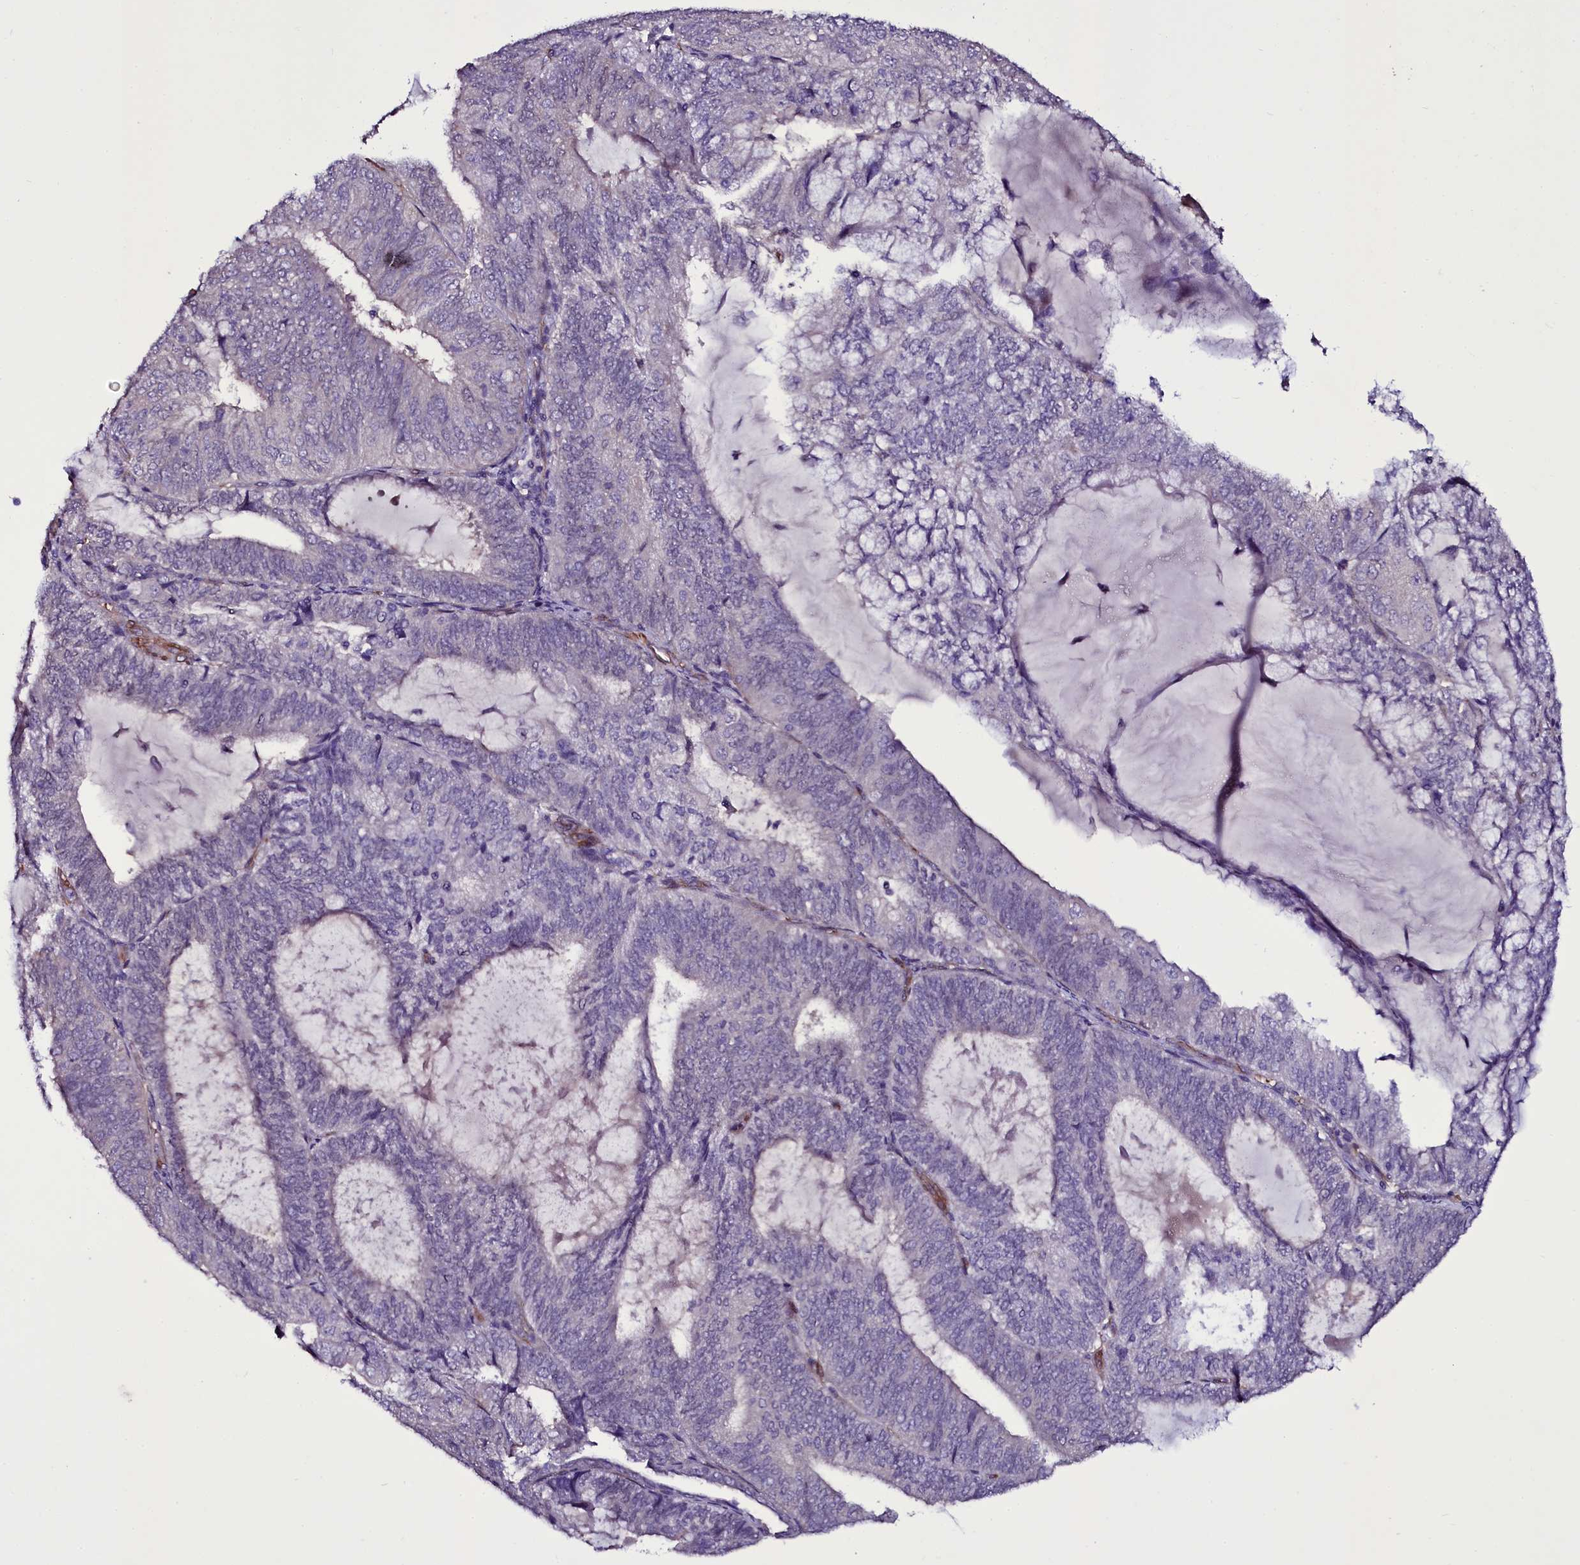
{"staining": {"intensity": "negative", "quantity": "none", "location": "none"}, "tissue": "endometrial cancer", "cell_type": "Tumor cells", "image_type": "cancer", "snomed": [{"axis": "morphology", "description": "Adenocarcinoma, NOS"}, {"axis": "topography", "description": "Endometrium"}], "caption": "The image demonstrates no staining of tumor cells in endometrial cancer (adenocarcinoma).", "gene": "MEX3C", "patient": {"sex": "female", "age": 81}}